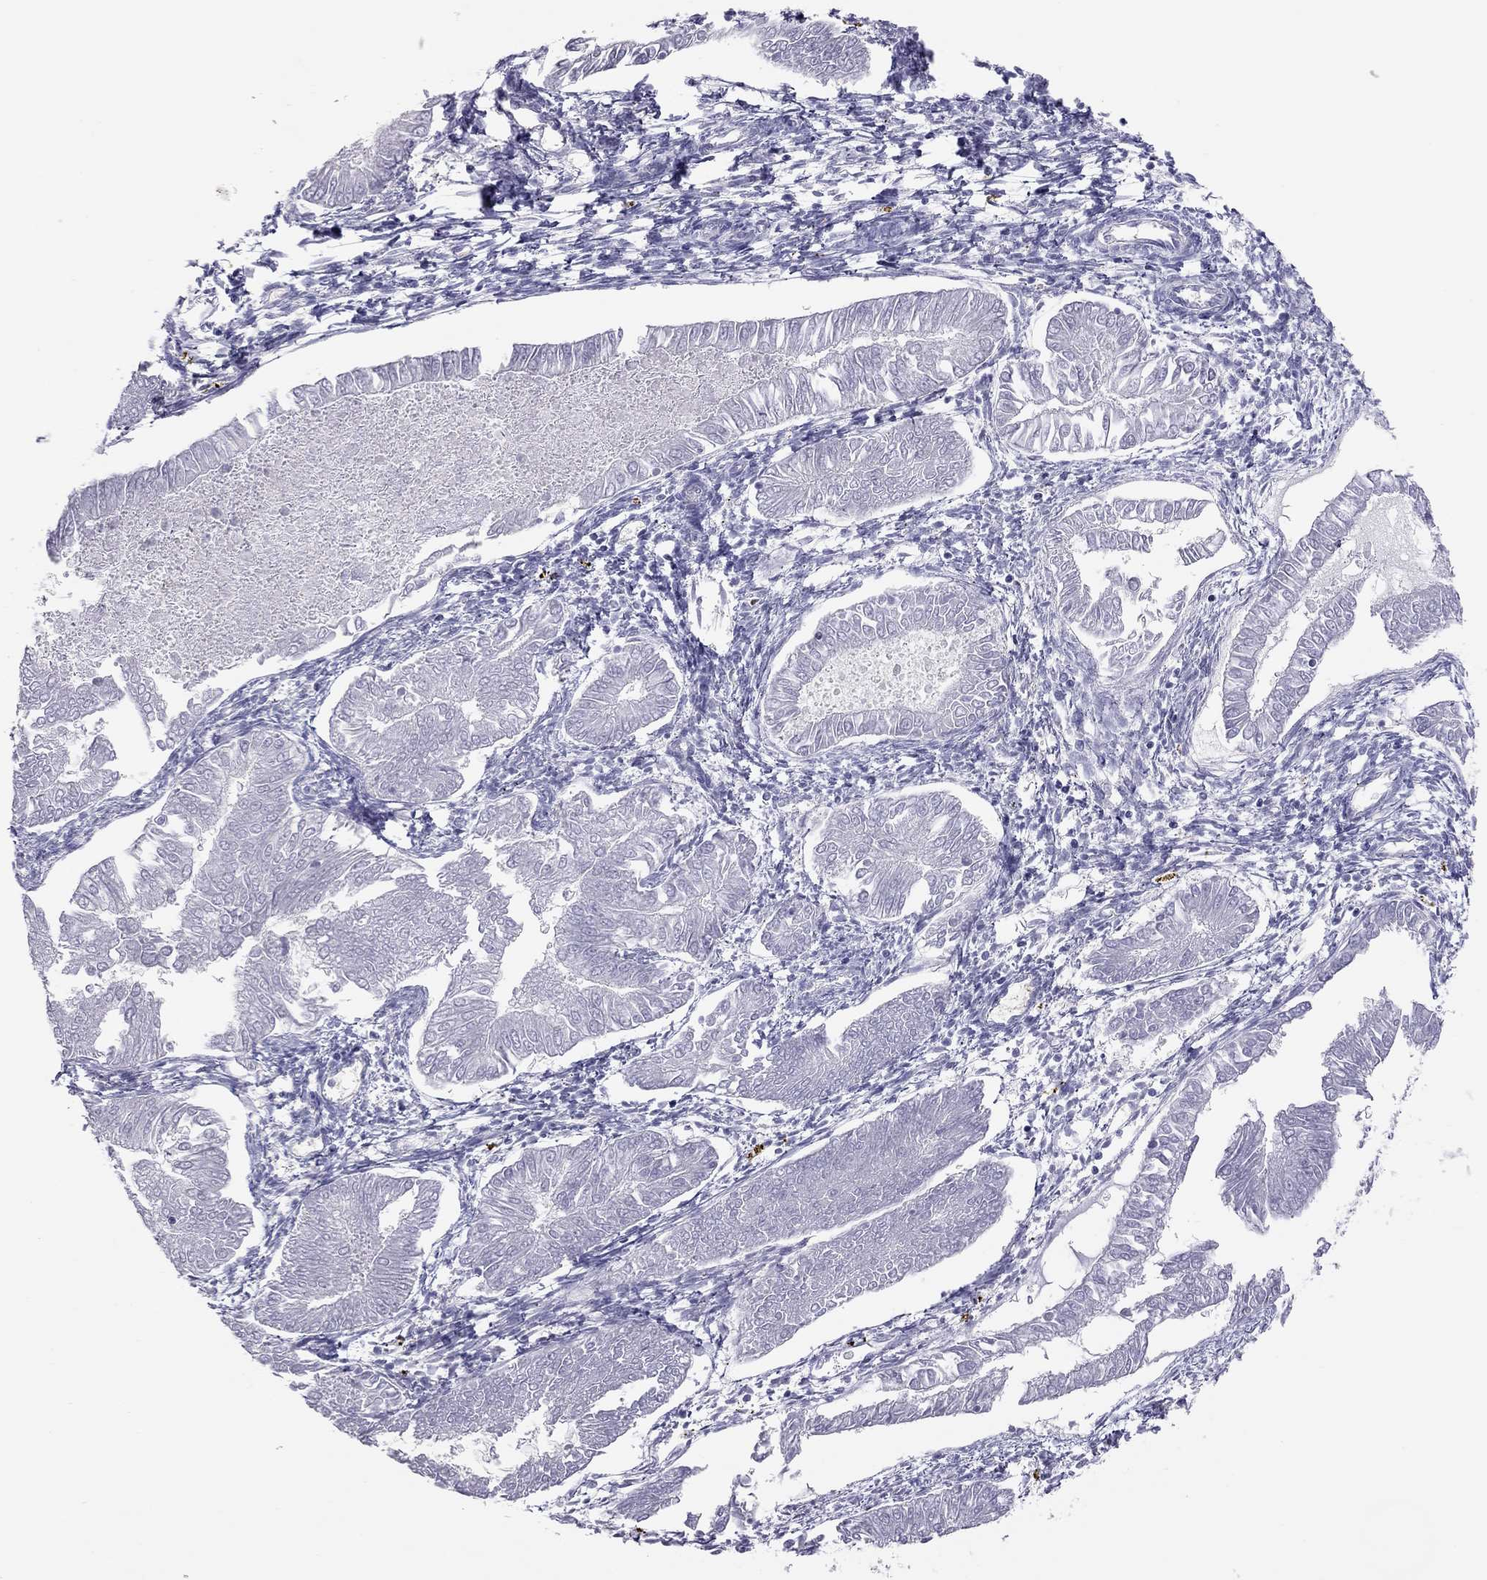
{"staining": {"intensity": "negative", "quantity": "none", "location": "none"}, "tissue": "endometrial cancer", "cell_type": "Tumor cells", "image_type": "cancer", "snomed": [{"axis": "morphology", "description": "Adenocarcinoma, NOS"}, {"axis": "topography", "description": "Endometrium"}], "caption": "Tumor cells show no significant positivity in endometrial cancer (adenocarcinoma).", "gene": "HSF2BP", "patient": {"sex": "female", "age": 53}}